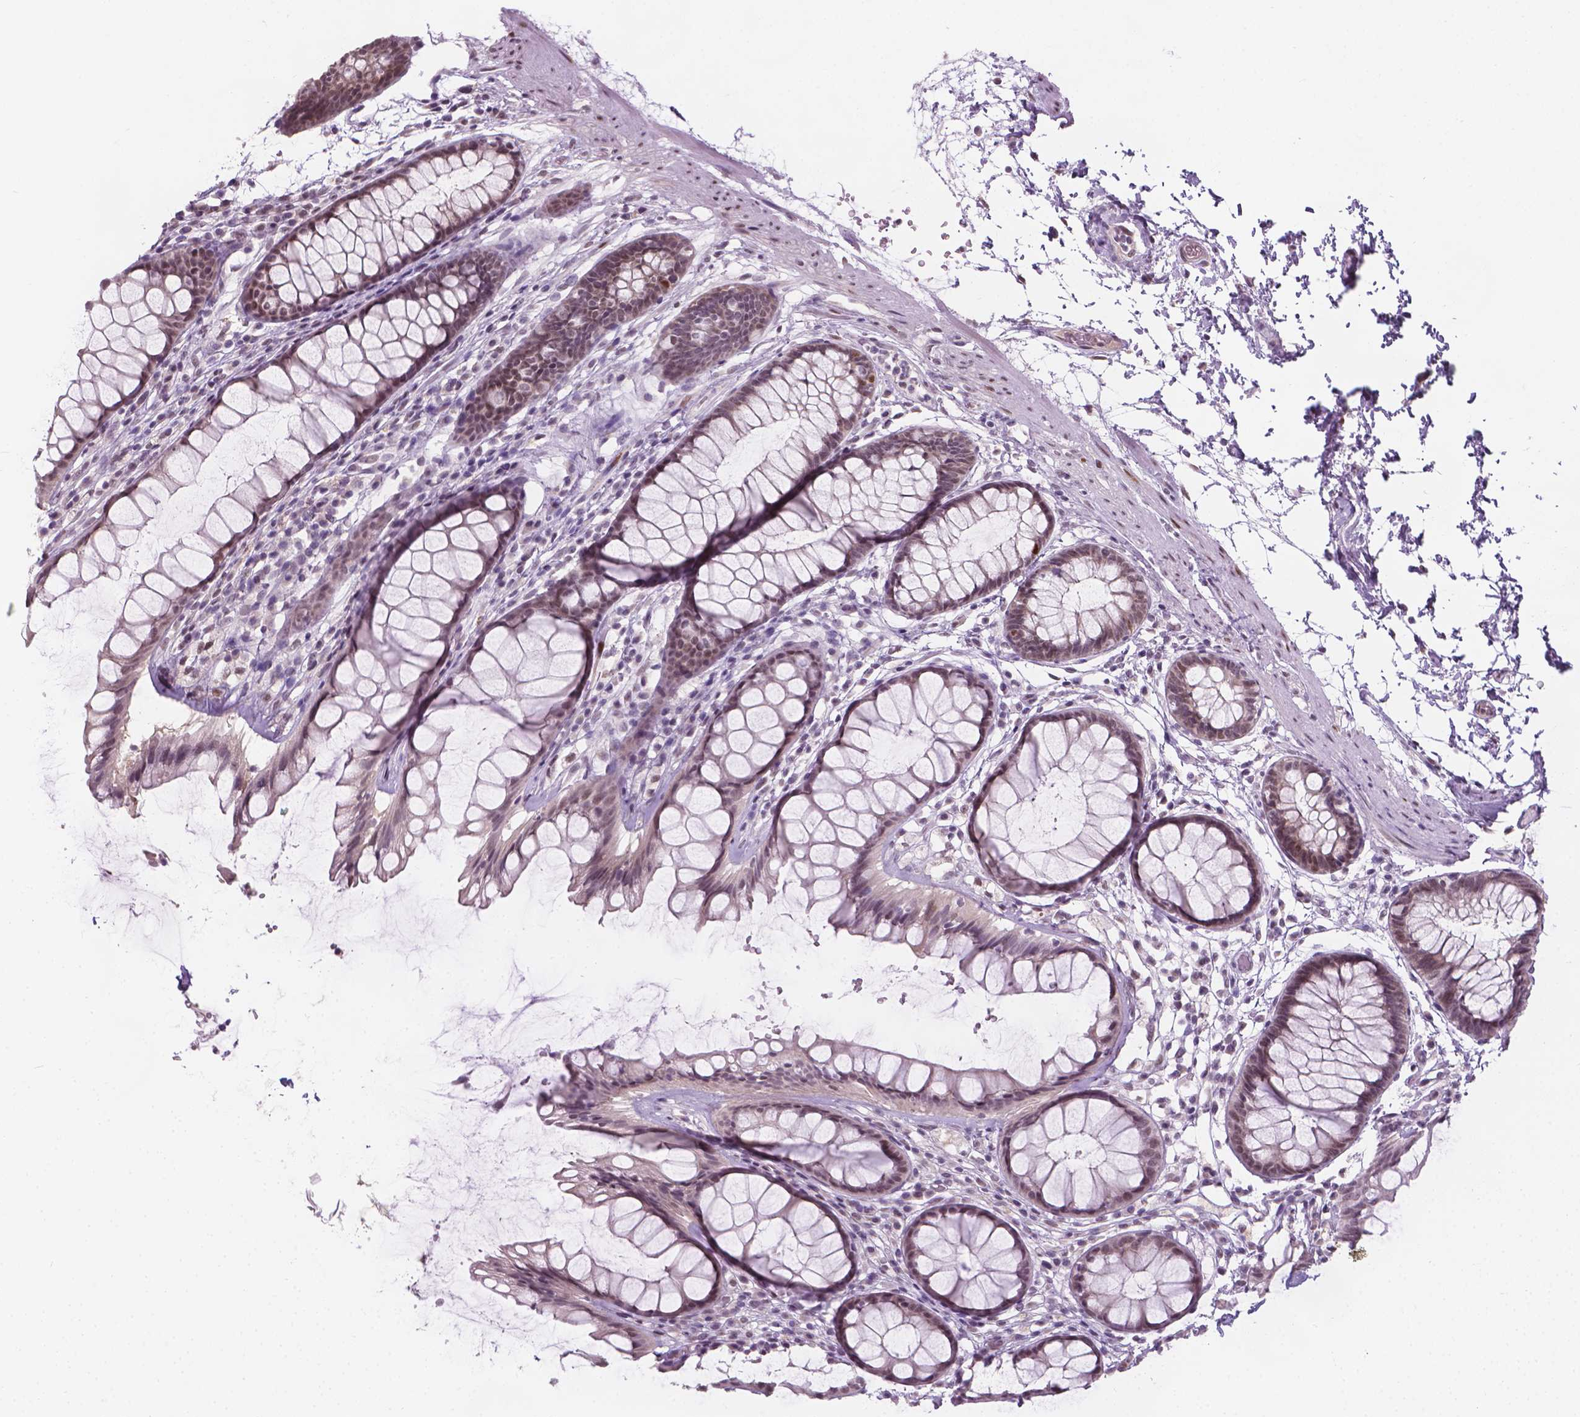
{"staining": {"intensity": "weak", "quantity": "25%-75%", "location": "nuclear"}, "tissue": "rectum", "cell_type": "Glandular cells", "image_type": "normal", "snomed": [{"axis": "morphology", "description": "Normal tissue, NOS"}, {"axis": "topography", "description": "Rectum"}], "caption": "Protein expression analysis of normal human rectum reveals weak nuclear expression in about 25%-75% of glandular cells.", "gene": "CDKN1C", "patient": {"sex": "male", "age": 72}}